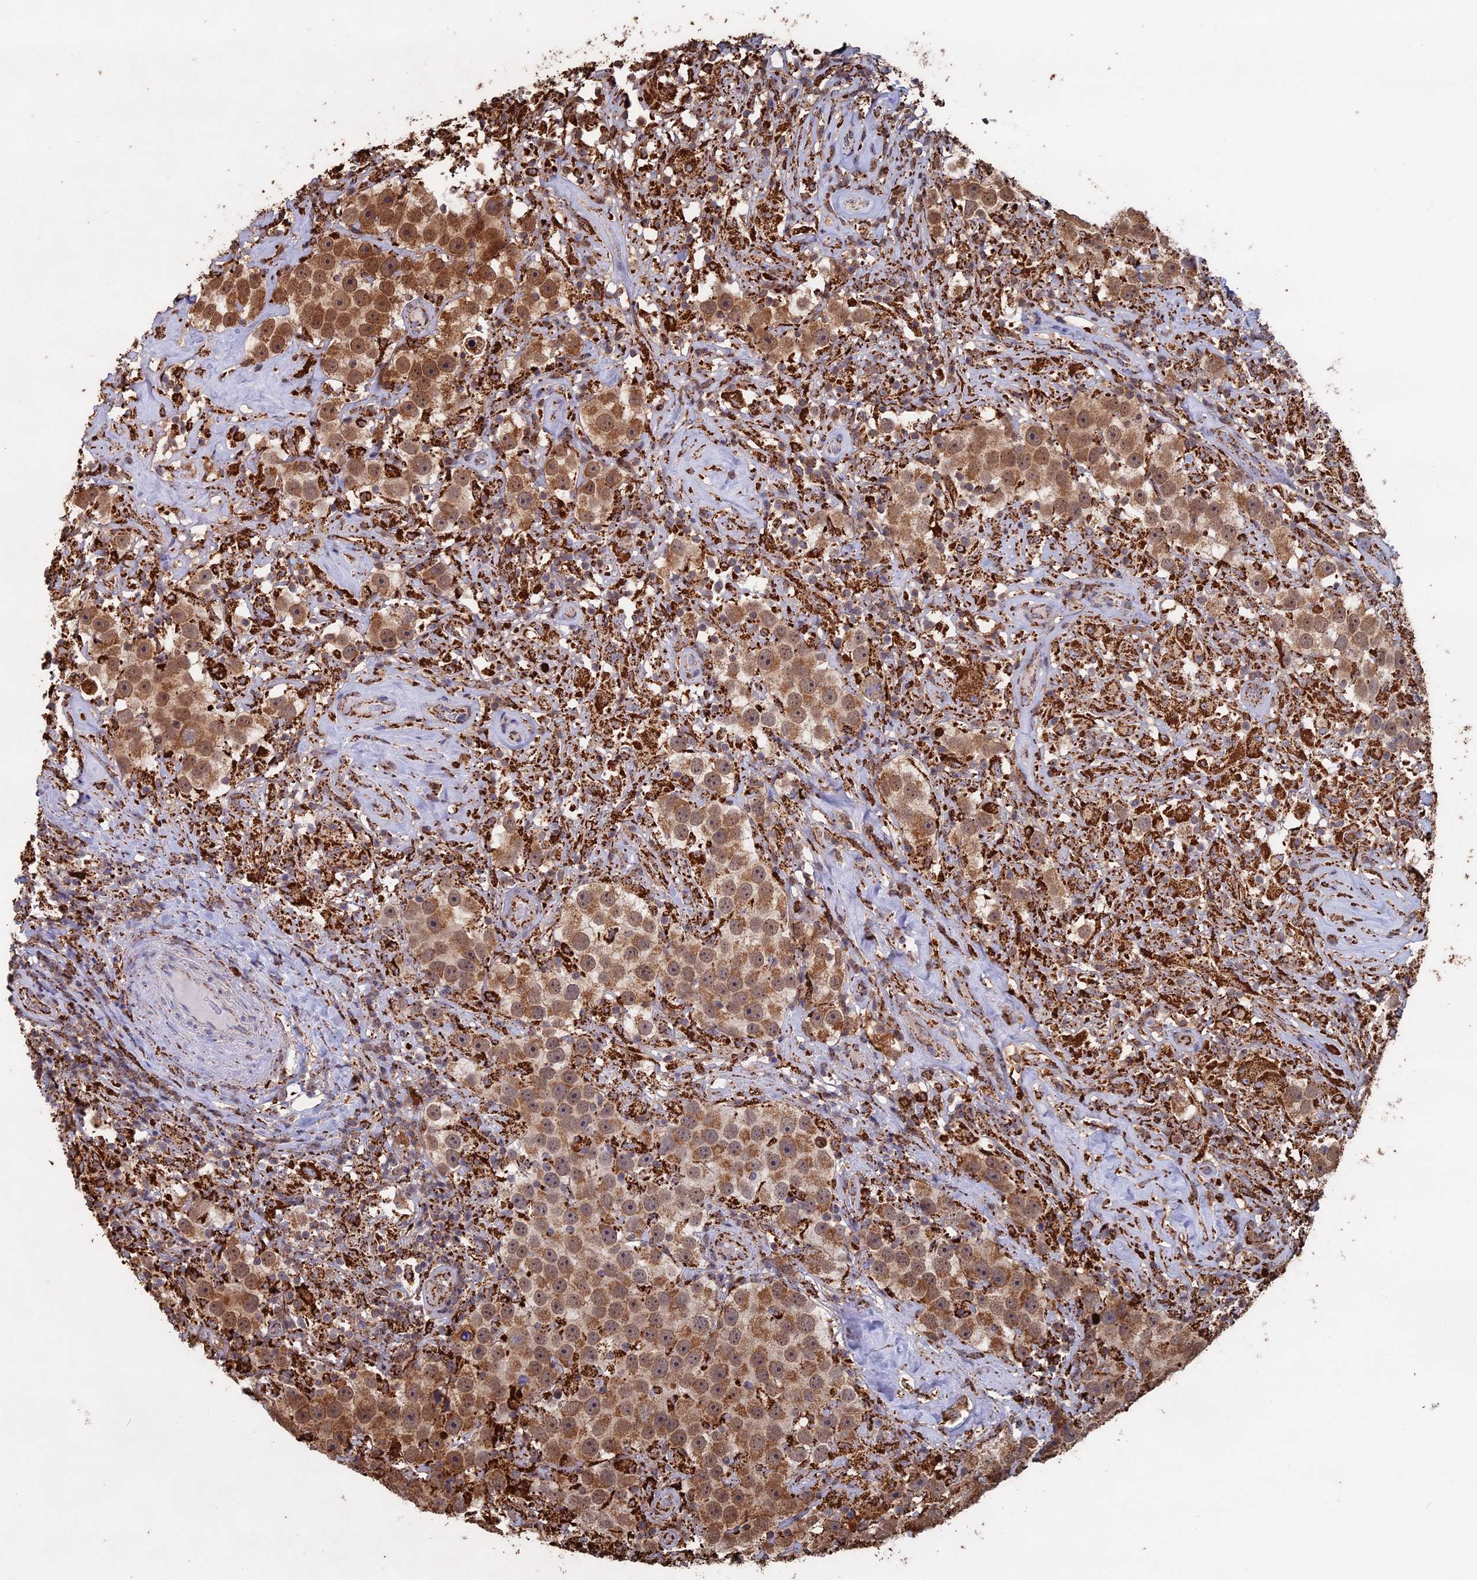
{"staining": {"intensity": "moderate", "quantity": ">75%", "location": "cytoplasmic/membranous,nuclear"}, "tissue": "testis cancer", "cell_type": "Tumor cells", "image_type": "cancer", "snomed": [{"axis": "morphology", "description": "Seminoma, NOS"}, {"axis": "topography", "description": "Testis"}], "caption": "This histopathology image shows immunohistochemistry (IHC) staining of human seminoma (testis), with medium moderate cytoplasmic/membranous and nuclear expression in about >75% of tumor cells.", "gene": "SEC24D", "patient": {"sex": "male", "age": 49}}